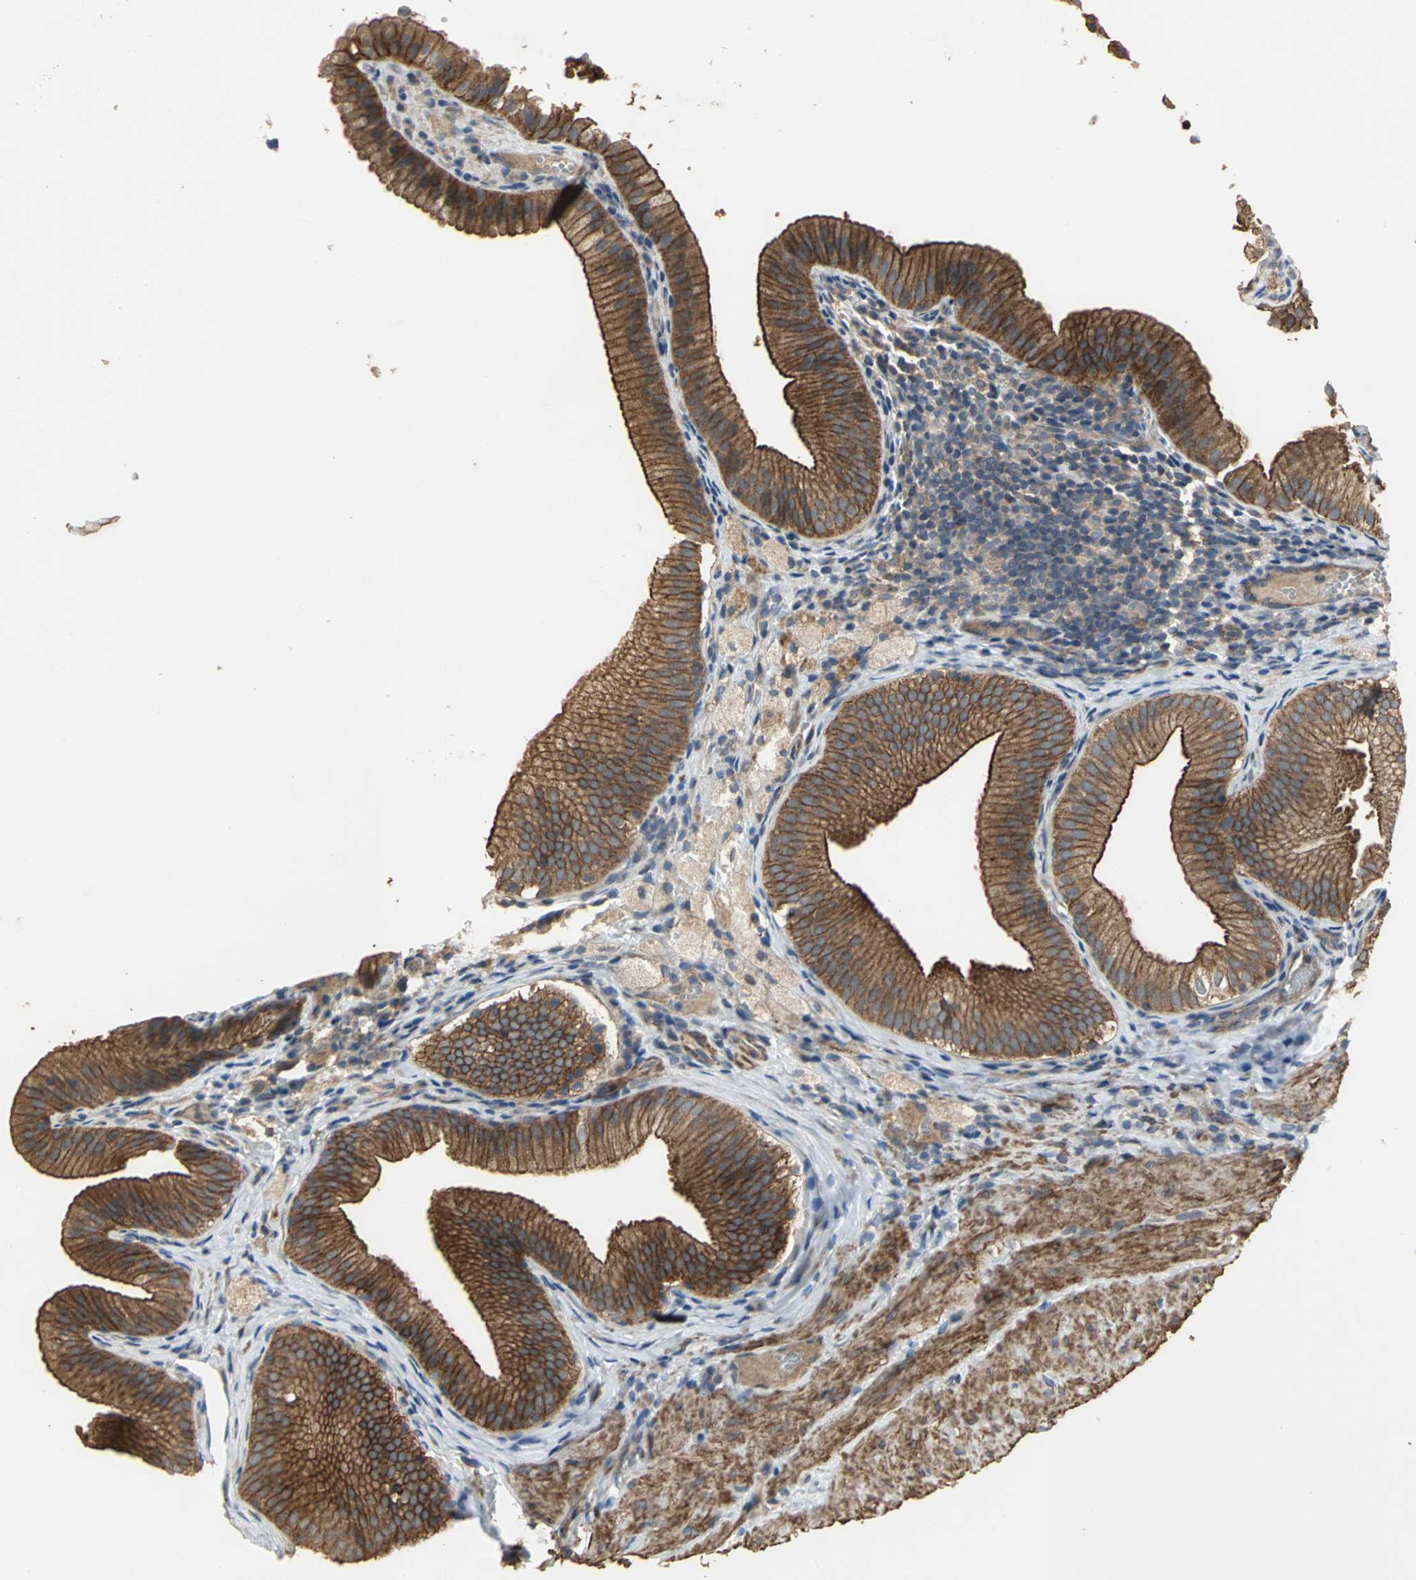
{"staining": {"intensity": "strong", "quantity": ">75%", "location": "cytoplasmic/membranous"}, "tissue": "gallbladder", "cell_type": "Glandular cells", "image_type": "normal", "snomed": [{"axis": "morphology", "description": "Normal tissue, NOS"}, {"axis": "topography", "description": "Gallbladder"}], "caption": "Protein staining displays strong cytoplasmic/membranous expression in approximately >75% of glandular cells in normal gallbladder.", "gene": "MET", "patient": {"sex": "female", "age": 24}}